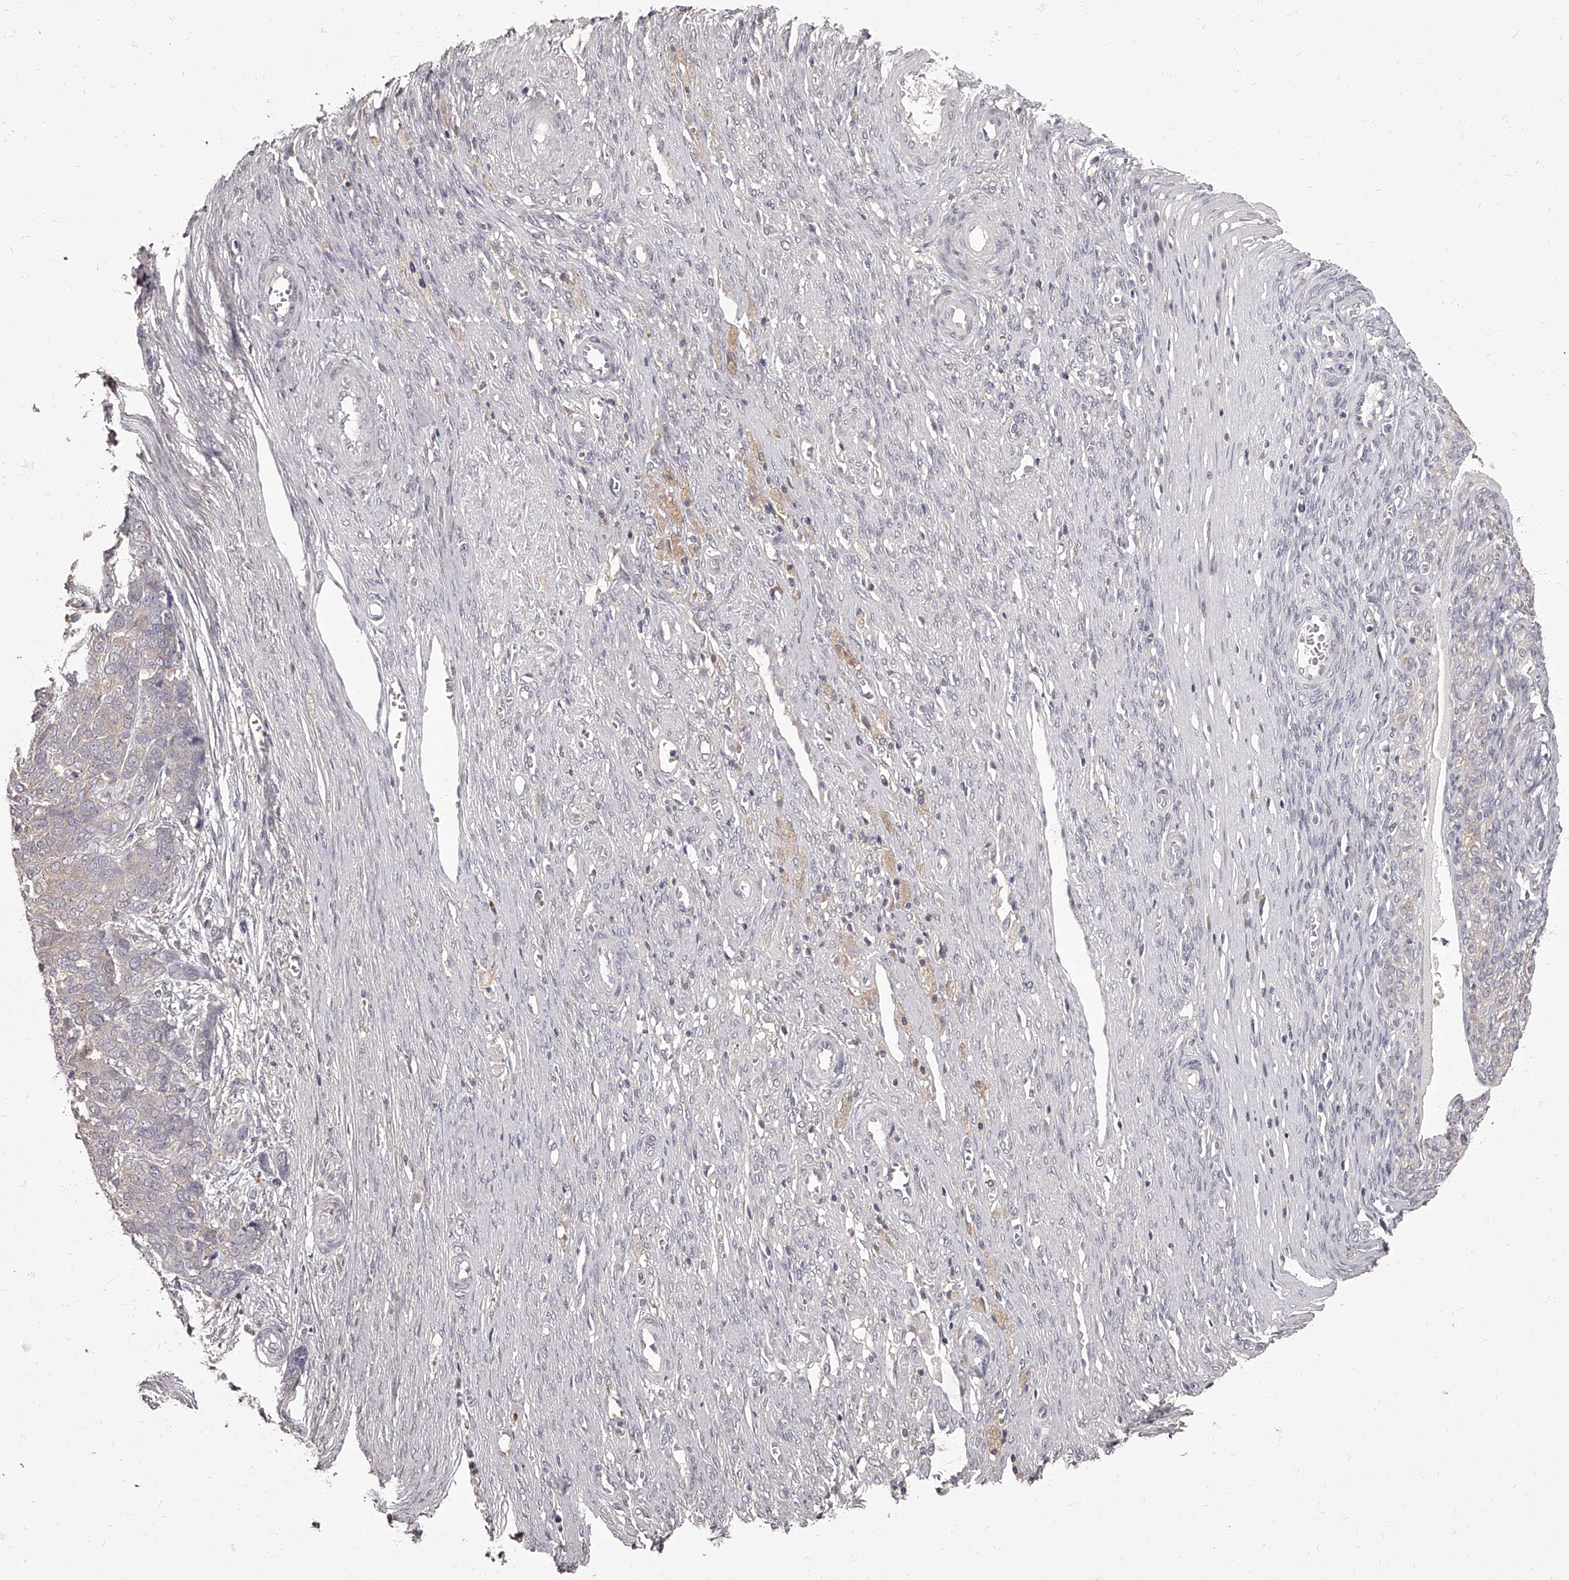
{"staining": {"intensity": "negative", "quantity": "none", "location": "none"}, "tissue": "ovarian cancer", "cell_type": "Tumor cells", "image_type": "cancer", "snomed": [{"axis": "morphology", "description": "Cystadenocarcinoma, serous, NOS"}, {"axis": "topography", "description": "Ovary"}], "caption": "Immunohistochemistry image of human serous cystadenocarcinoma (ovarian) stained for a protein (brown), which demonstrates no staining in tumor cells.", "gene": "APEH", "patient": {"sex": "female", "age": 44}}